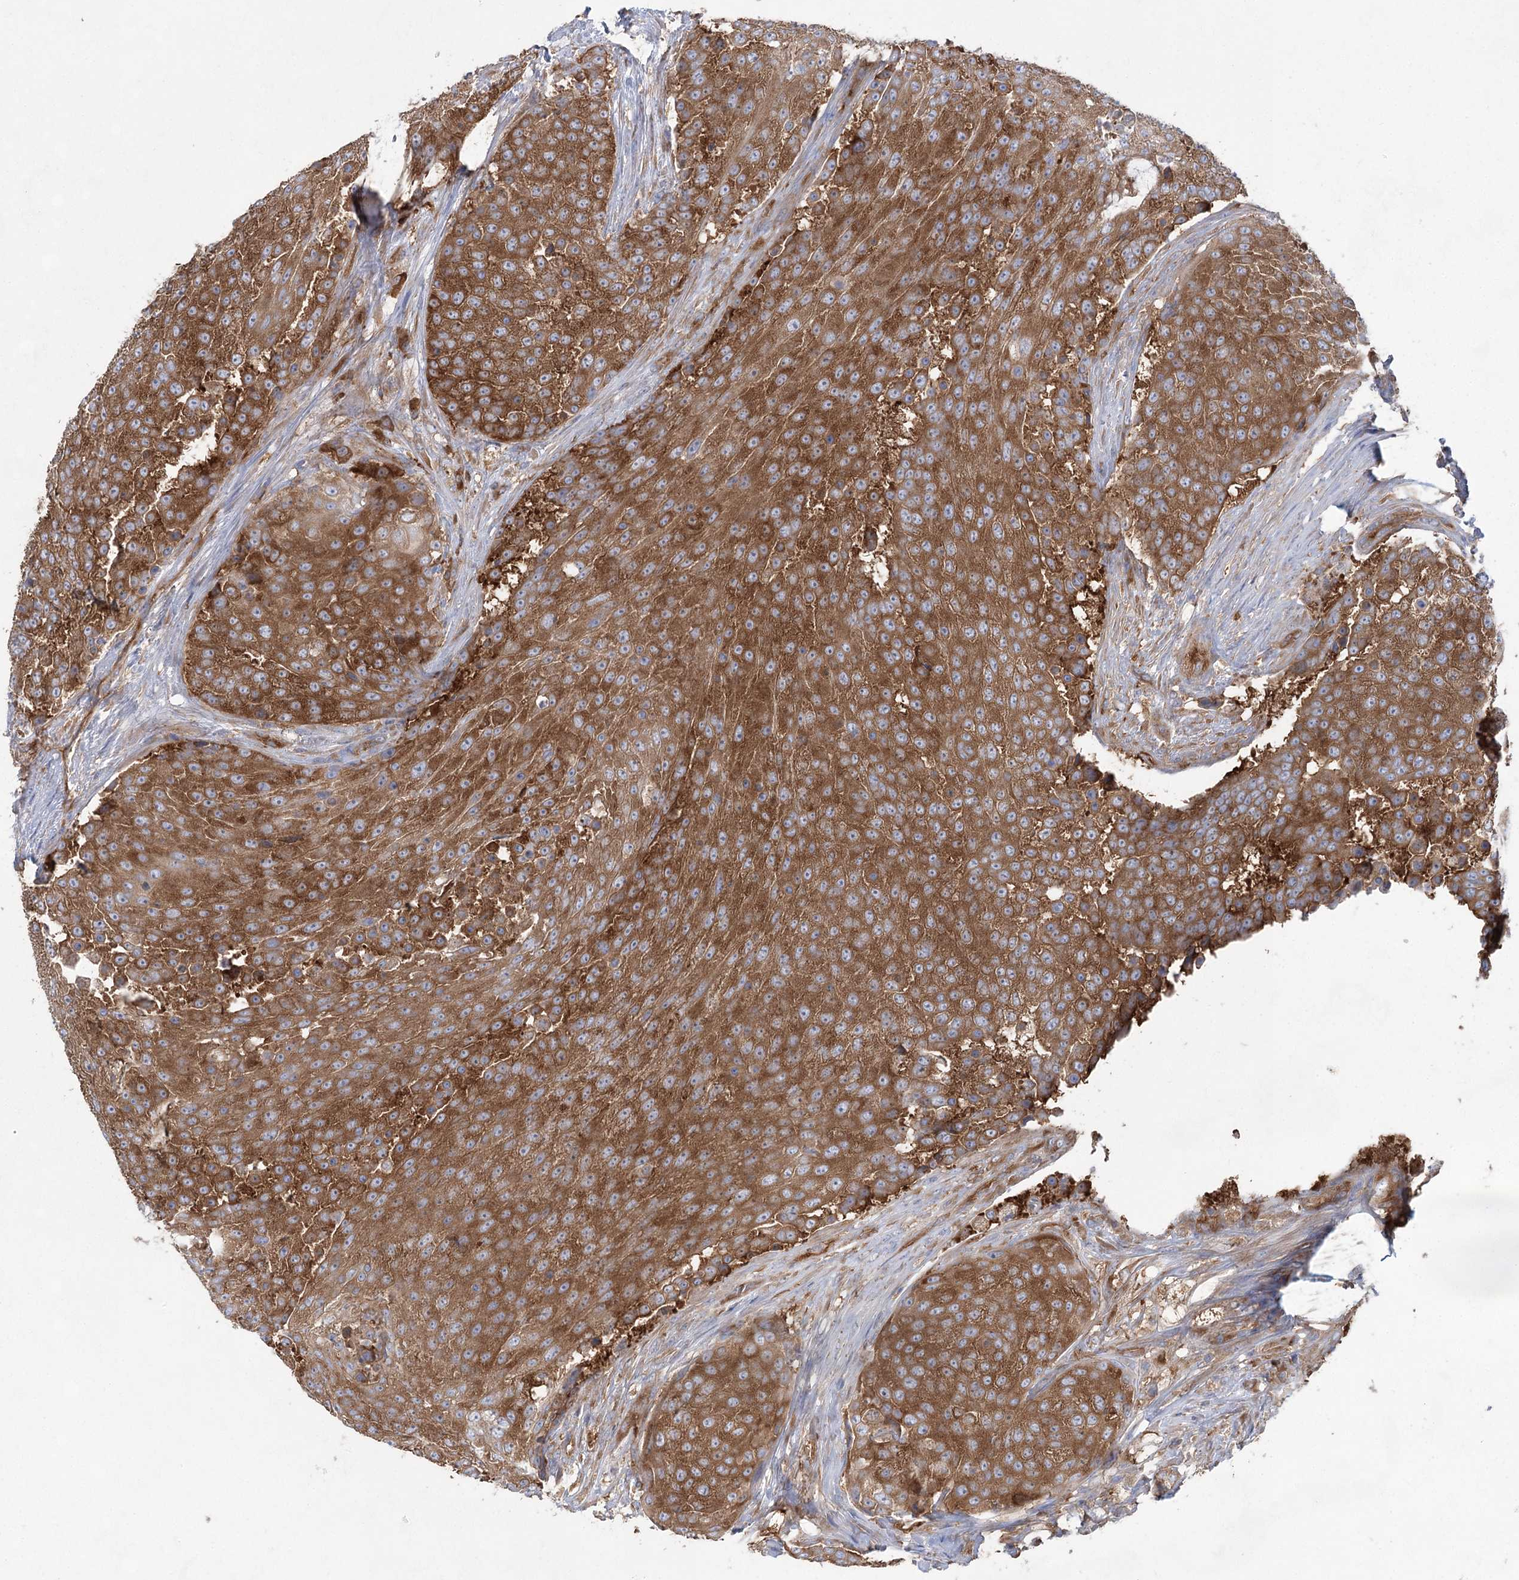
{"staining": {"intensity": "strong", "quantity": ">75%", "location": "cytoplasmic/membranous"}, "tissue": "urothelial cancer", "cell_type": "Tumor cells", "image_type": "cancer", "snomed": [{"axis": "morphology", "description": "Urothelial carcinoma, High grade"}, {"axis": "topography", "description": "Urinary bladder"}], "caption": "Immunohistochemical staining of urothelial carcinoma (high-grade) reveals high levels of strong cytoplasmic/membranous protein positivity in about >75% of tumor cells.", "gene": "EIF3A", "patient": {"sex": "female", "age": 63}}